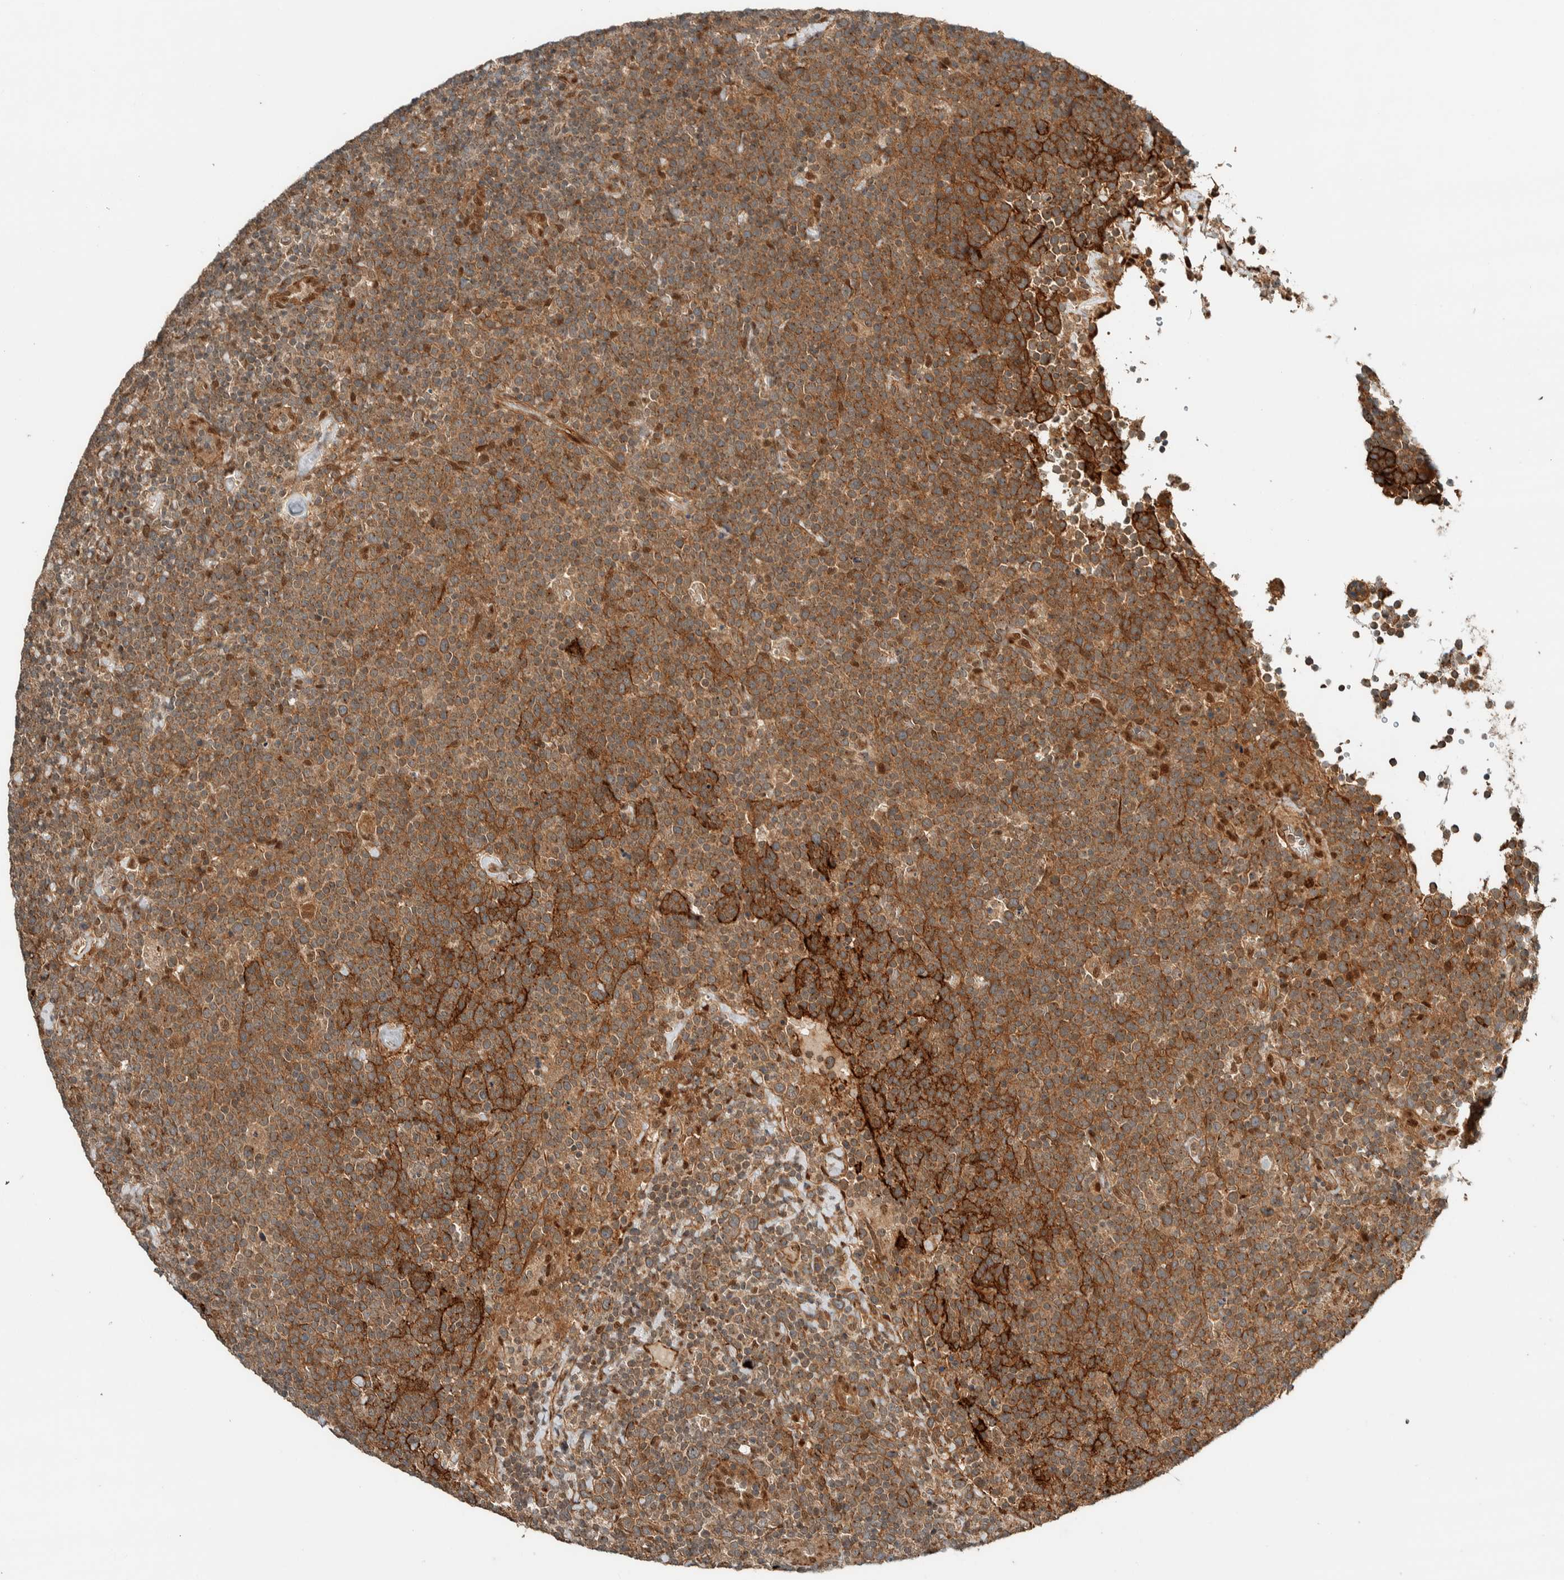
{"staining": {"intensity": "weak", "quantity": ">75%", "location": "cytoplasmic/membranous"}, "tissue": "lymphoma", "cell_type": "Tumor cells", "image_type": "cancer", "snomed": [{"axis": "morphology", "description": "Malignant lymphoma, non-Hodgkin's type, High grade"}, {"axis": "topography", "description": "Lymph node"}], "caption": "The histopathology image shows a brown stain indicating the presence of a protein in the cytoplasmic/membranous of tumor cells in malignant lymphoma, non-Hodgkin's type (high-grade). Ihc stains the protein in brown and the nuclei are stained blue.", "gene": "STXBP4", "patient": {"sex": "male", "age": 61}}